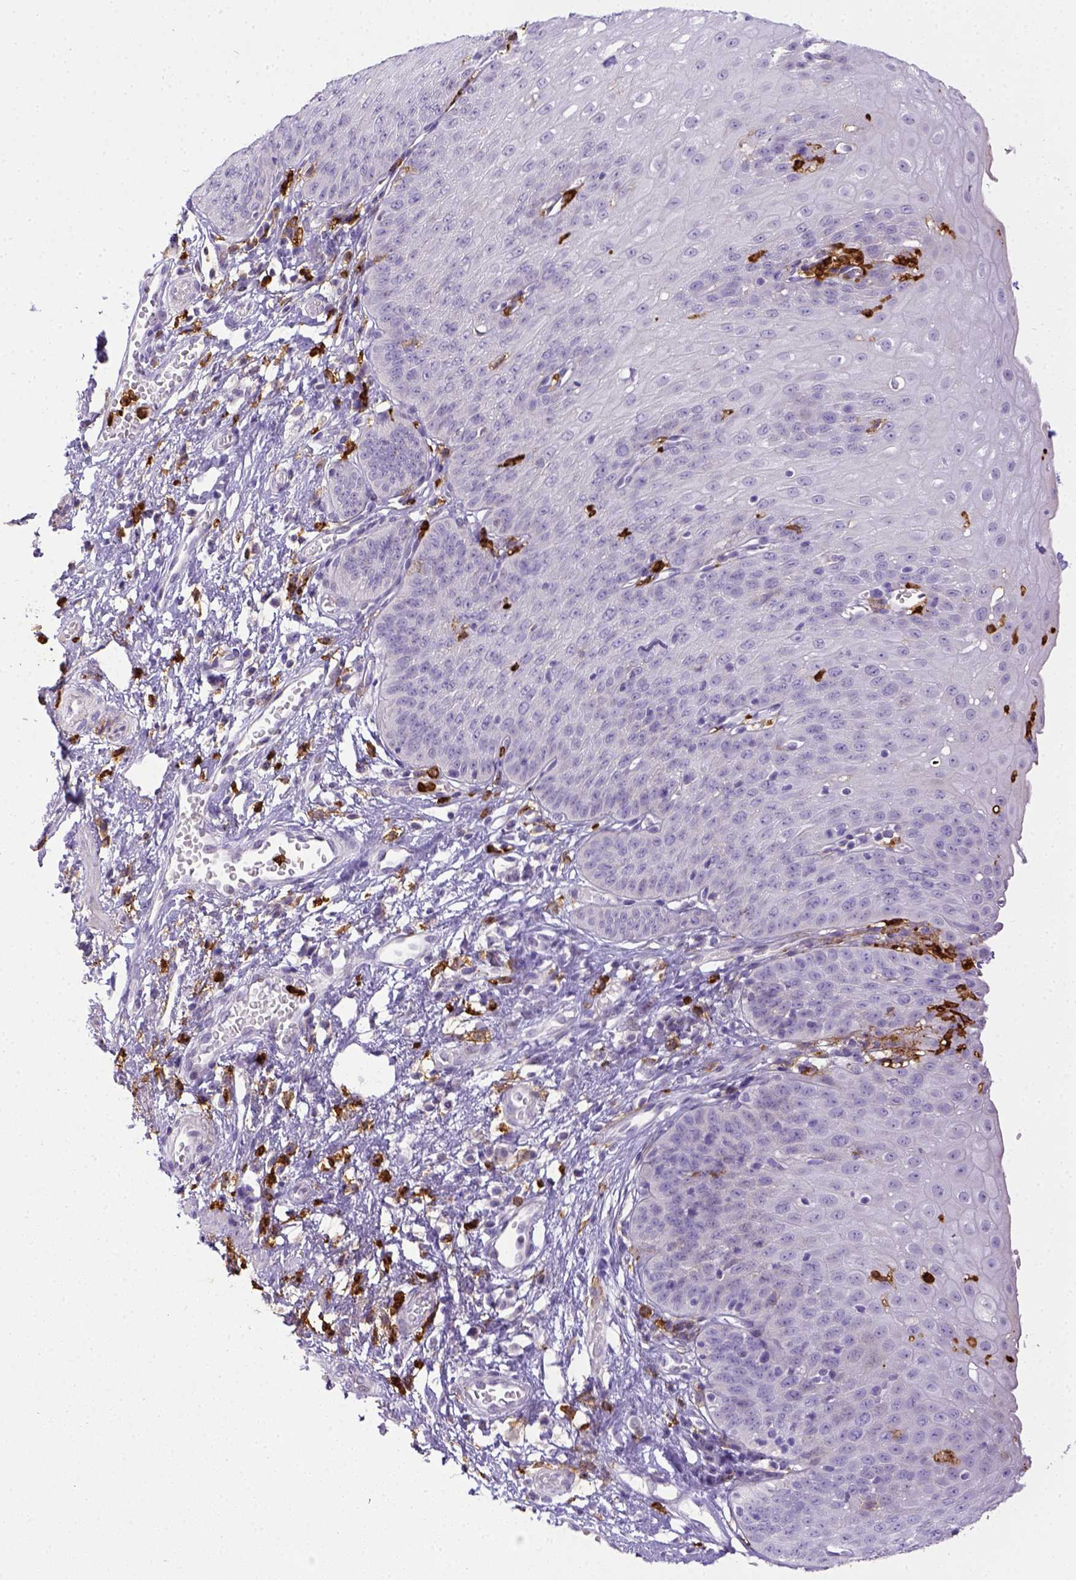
{"staining": {"intensity": "negative", "quantity": "none", "location": "none"}, "tissue": "esophagus", "cell_type": "Squamous epithelial cells", "image_type": "normal", "snomed": [{"axis": "morphology", "description": "Normal tissue, NOS"}, {"axis": "topography", "description": "Esophagus"}], "caption": "Normal esophagus was stained to show a protein in brown. There is no significant staining in squamous epithelial cells.", "gene": "ITGAM", "patient": {"sex": "male", "age": 71}}